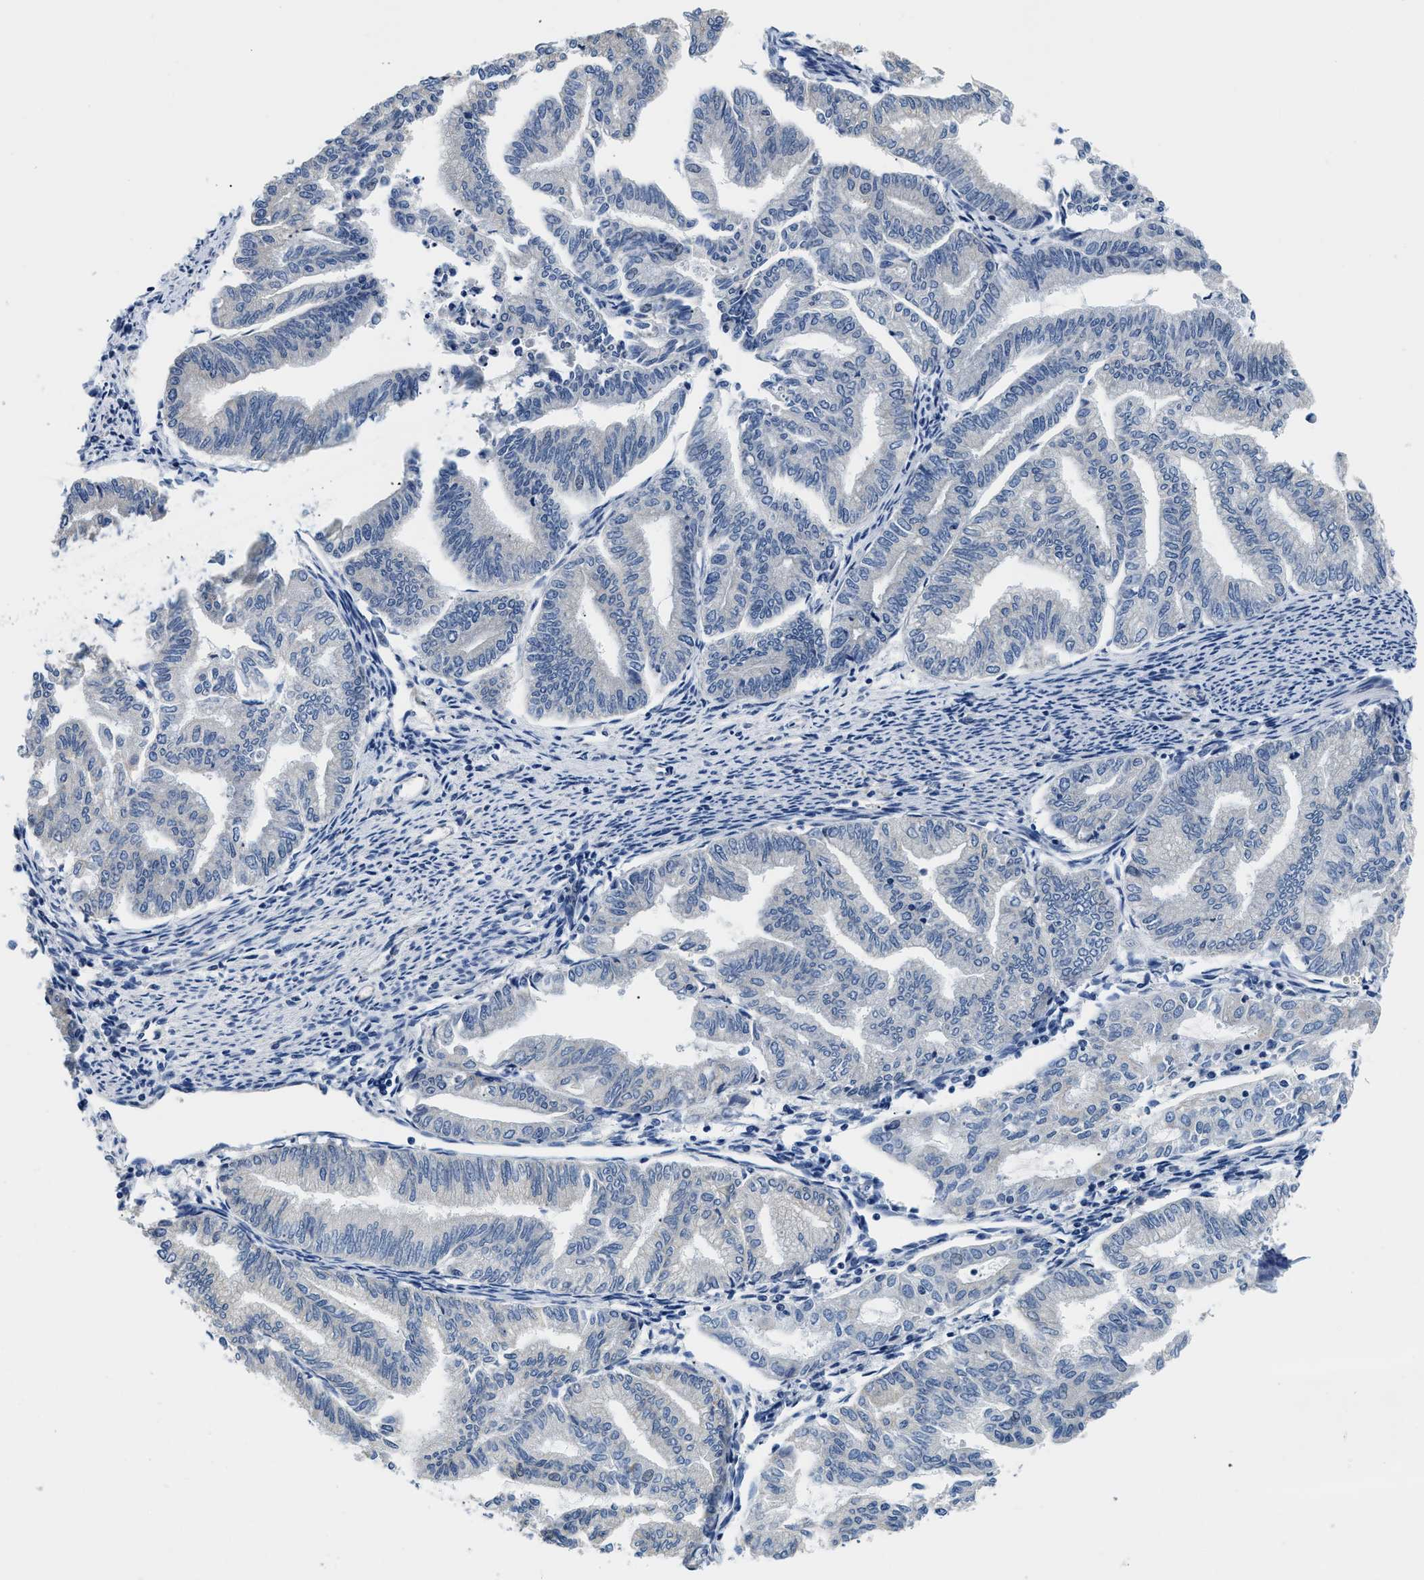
{"staining": {"intensity": "negative", "quantity": "none", "location": "none"}, "tissue": "endometrial cancer", "cell_type": "Tumor cells", "image_type": "cancer", "snomed": [{"axis": "morphology", "description": "Adenocarcinoma, NOS"}, {"axis": "topography", "description": "Endometrium"}], "caption": "Immunohistochemistry image of neoplastic tissue: adenocarcinoma (endometrial) stained with DAB (3,3'-diaminobenzidine) exhibits no significant protein staining in tumor cells.", "gene": "CSDE1", "patient": {"sex": "female", "age": 79}}